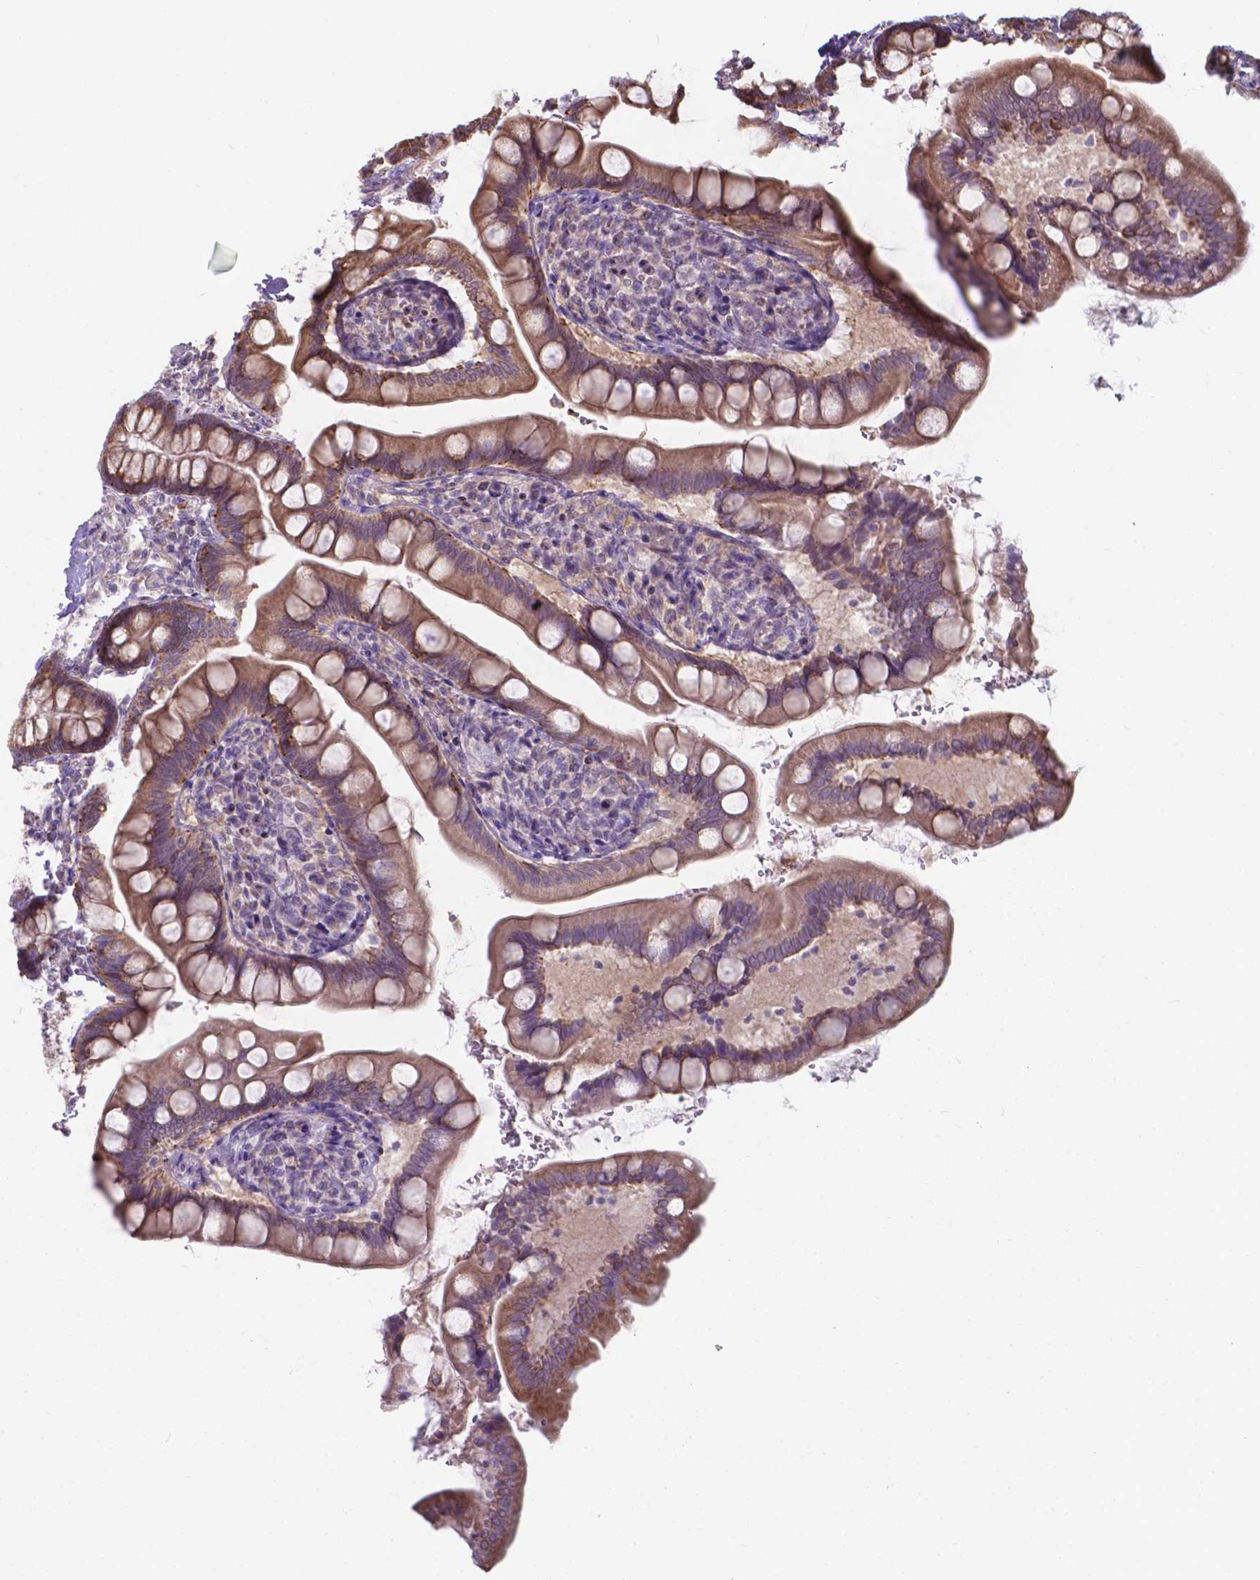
{"staining": {"intensity": "moderate", "quantity": "25%-75%", "location": "cytoplasmic/membranous"}, "tissue": "small intestine", "cell_type": "Glandular cells", "image_type": "normal", "snomed": [{"axis": "morphology", "description": "Normal tissue, NOS"}, {"axis": "topography", "description": "Small intestine"}], "caption": "Moderate cytoplasmic/membranous positivity is present in about 25%-75% of glandular cells in normal small intestine. (DAB (3,3'-diaminobenzidine) IHC, brown staining for protein, blue staining for nuclei).", "gene": "FAM114A1", "patient": {"sex": "female", "age": 56}}